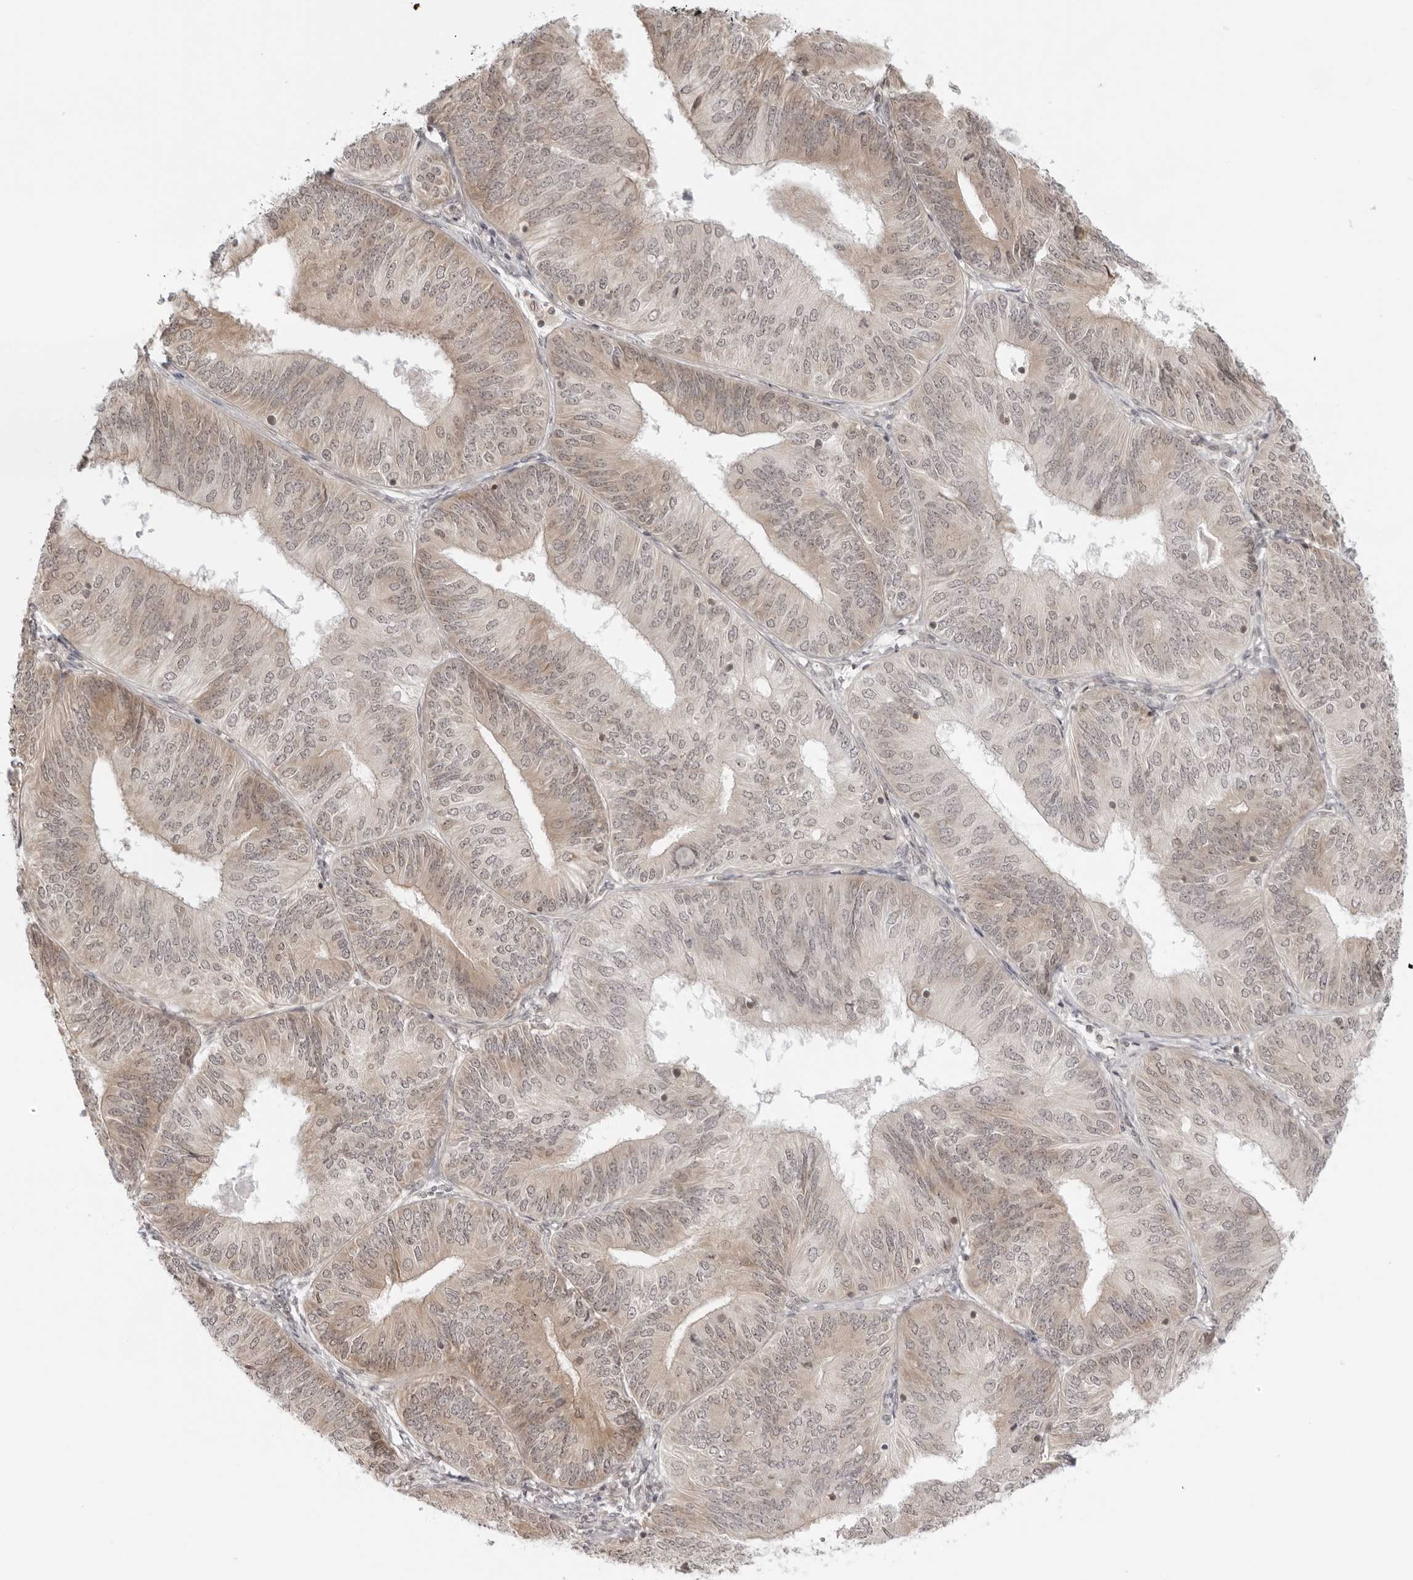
{"staining": {"intensity": "weak", "quantity": ">75%", "location": "cytoplasmic/membranous,nuclear"}, "tissue": "endometrial cancer", "cell_type": "Tumor cells", "image_type": "cancer", "snomed": [{"axis": "morphology", "description": "Adenocarcinoma, NOS"}, {"axis": "topography", "description": "Endometrium"}], "caption": "High-magnification brightfield microscopy of endometrial cancer (adenocarcinoma) stained with DAB (3,3'-diaminobenzidine) (brown) and counterstained with hematoxylin (blue). tumor cells exhibit weak cytoplasmic/membranous and nuclear staining is seen in about>75% of cells. The staining was performed using DAB (3,3'-diaminobenzidine) to visualize the protein expression in brown, while the nuclei were stained in blue with hematoxylin (Magnification: 20x).", "gene": "PRRC2C", "patient": {"sex": "female", "age": 58}}